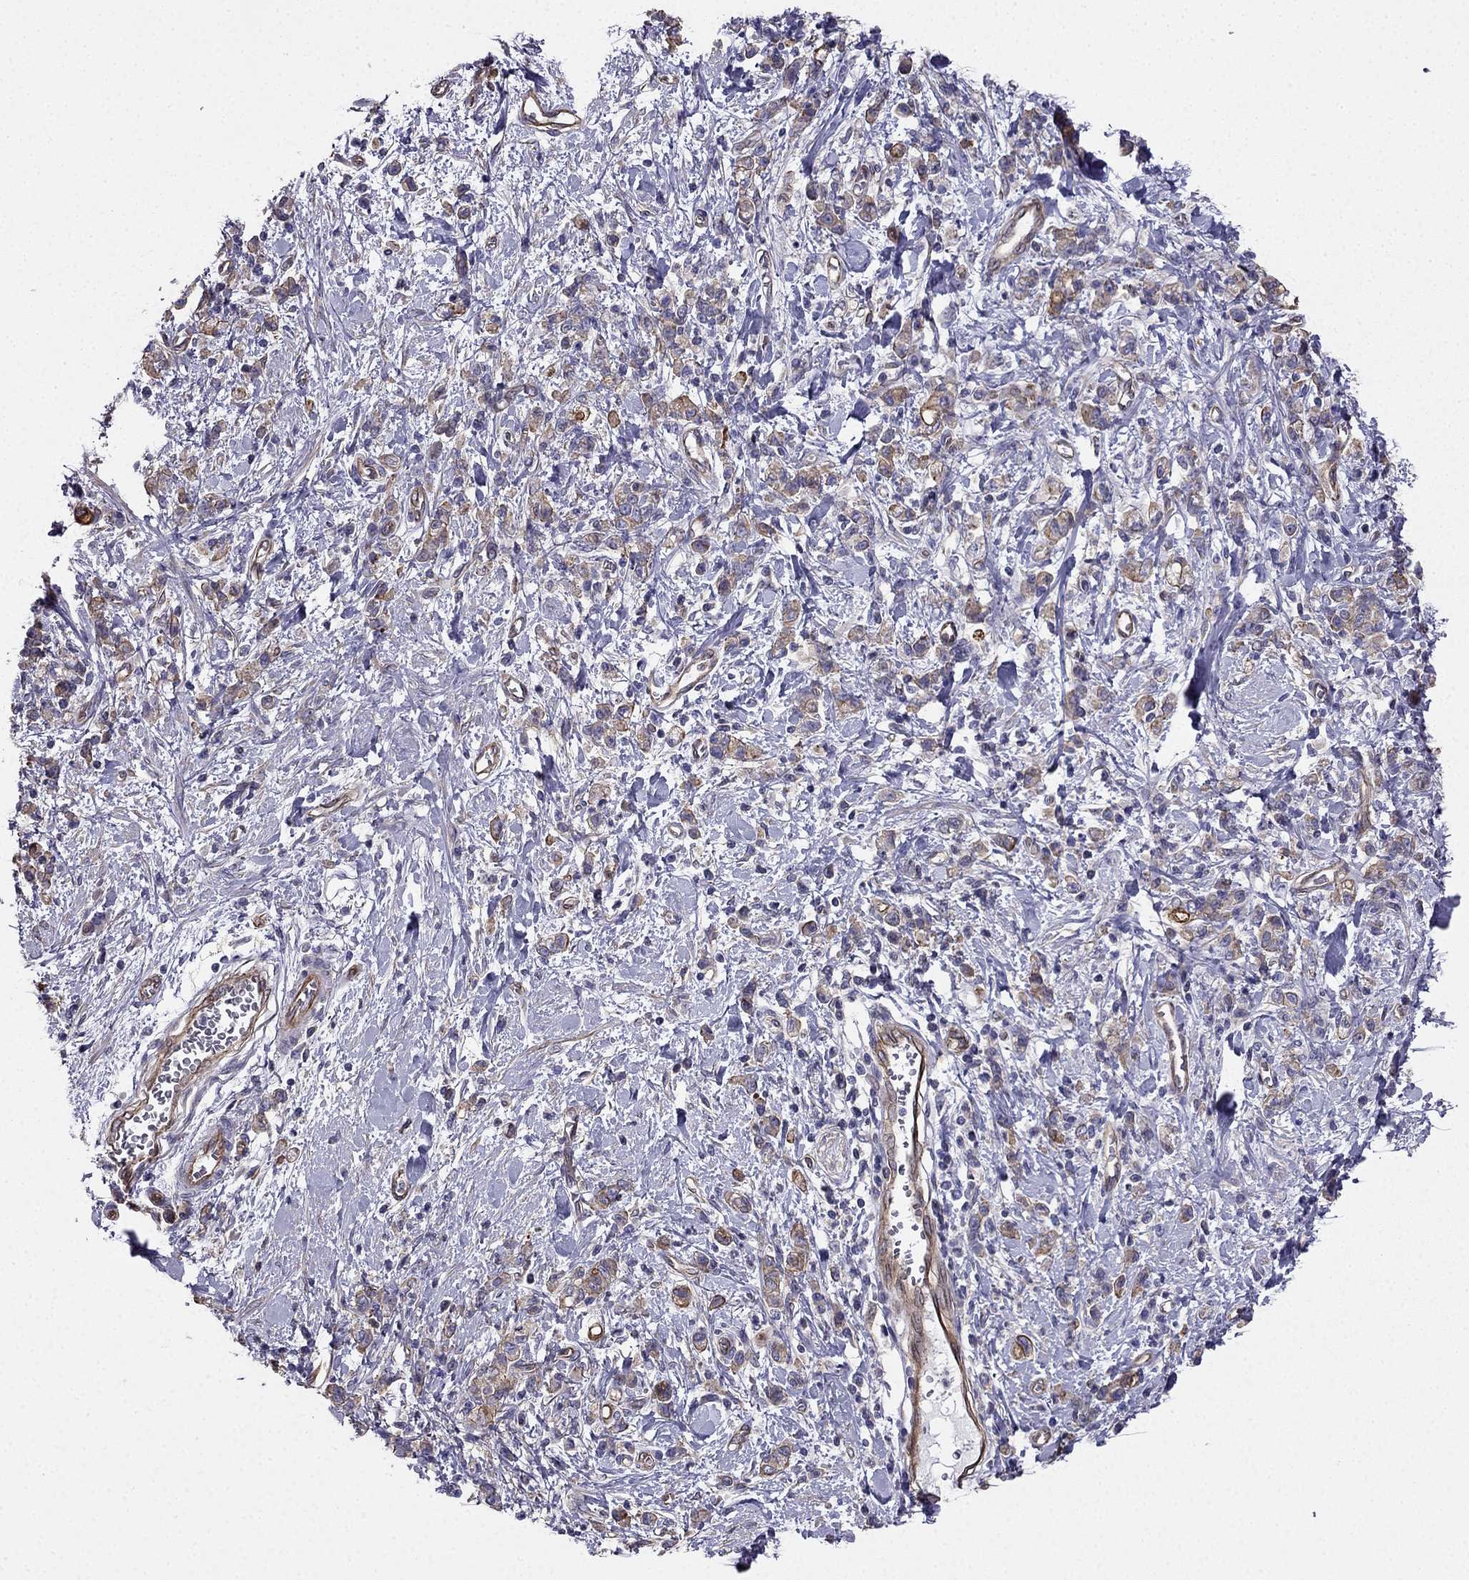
{"staining": {"intensity": "moderate", "quantity": "25%-75%", "location": "cytoplasmic/membranous"}, "tissue": "stomach cancer", "cell_type": "Tumor cells", "image_type": "cancer", "snomed": [{"axis": "morphology", "description": "Adenocarcinoma, NOS"}, {"axis": "topography", "description": "Stomach"}], "caption": "A brown stain highlights moderate cytoplasmic/membranous positivity of a protein in stomach adenocarcinoma tumor cells.", "gene": "ENOX1", "patient": {"sex": "male", "age": 77}}